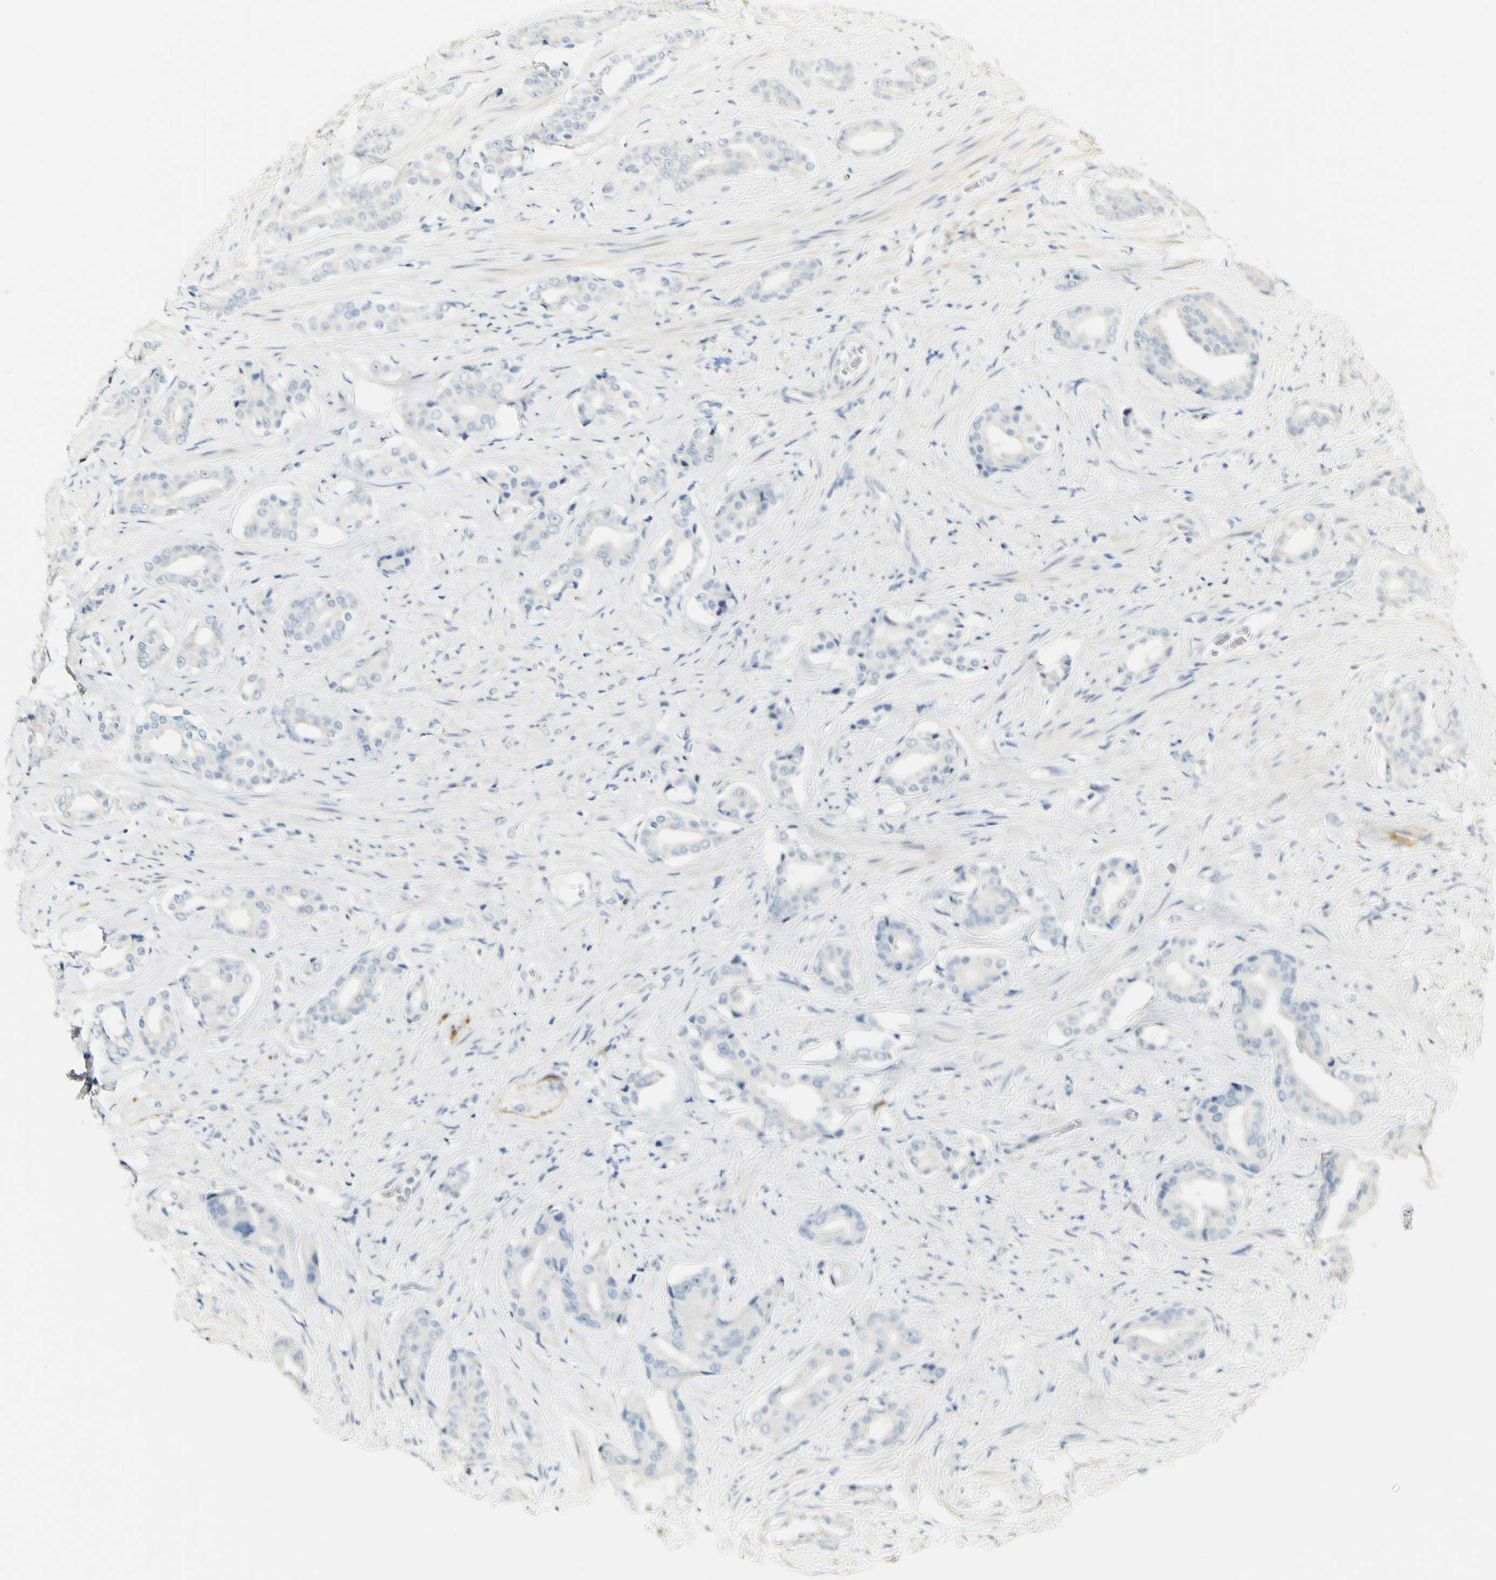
{"staining": {"intensity": "negative", "quantity": "none", "location": "none"}, "tissue": "prostate cancer", "cell_type": "Tumor cells", "image_type": "cancer", "snomed": [{"axis": "morphology", "description": "Adenocarcinoma, High grade"}, {"axis": "topography", "description": "Prostate"}], "caption": "Immunohistochemistry micrograph of neoplastic tissue: human prostate high-grade adenocarcinoma stained with DAB (3,3'-diaminobenzidine) displays no significant protein expression in tumor cells. The staining is performed using DAB (3,3'-diaminobenzidine) brown chromogen with nuclei counter-stained in using hematoxylin.", "gene": "FMO3", "patient": {"sex": "male", "age": 71}}